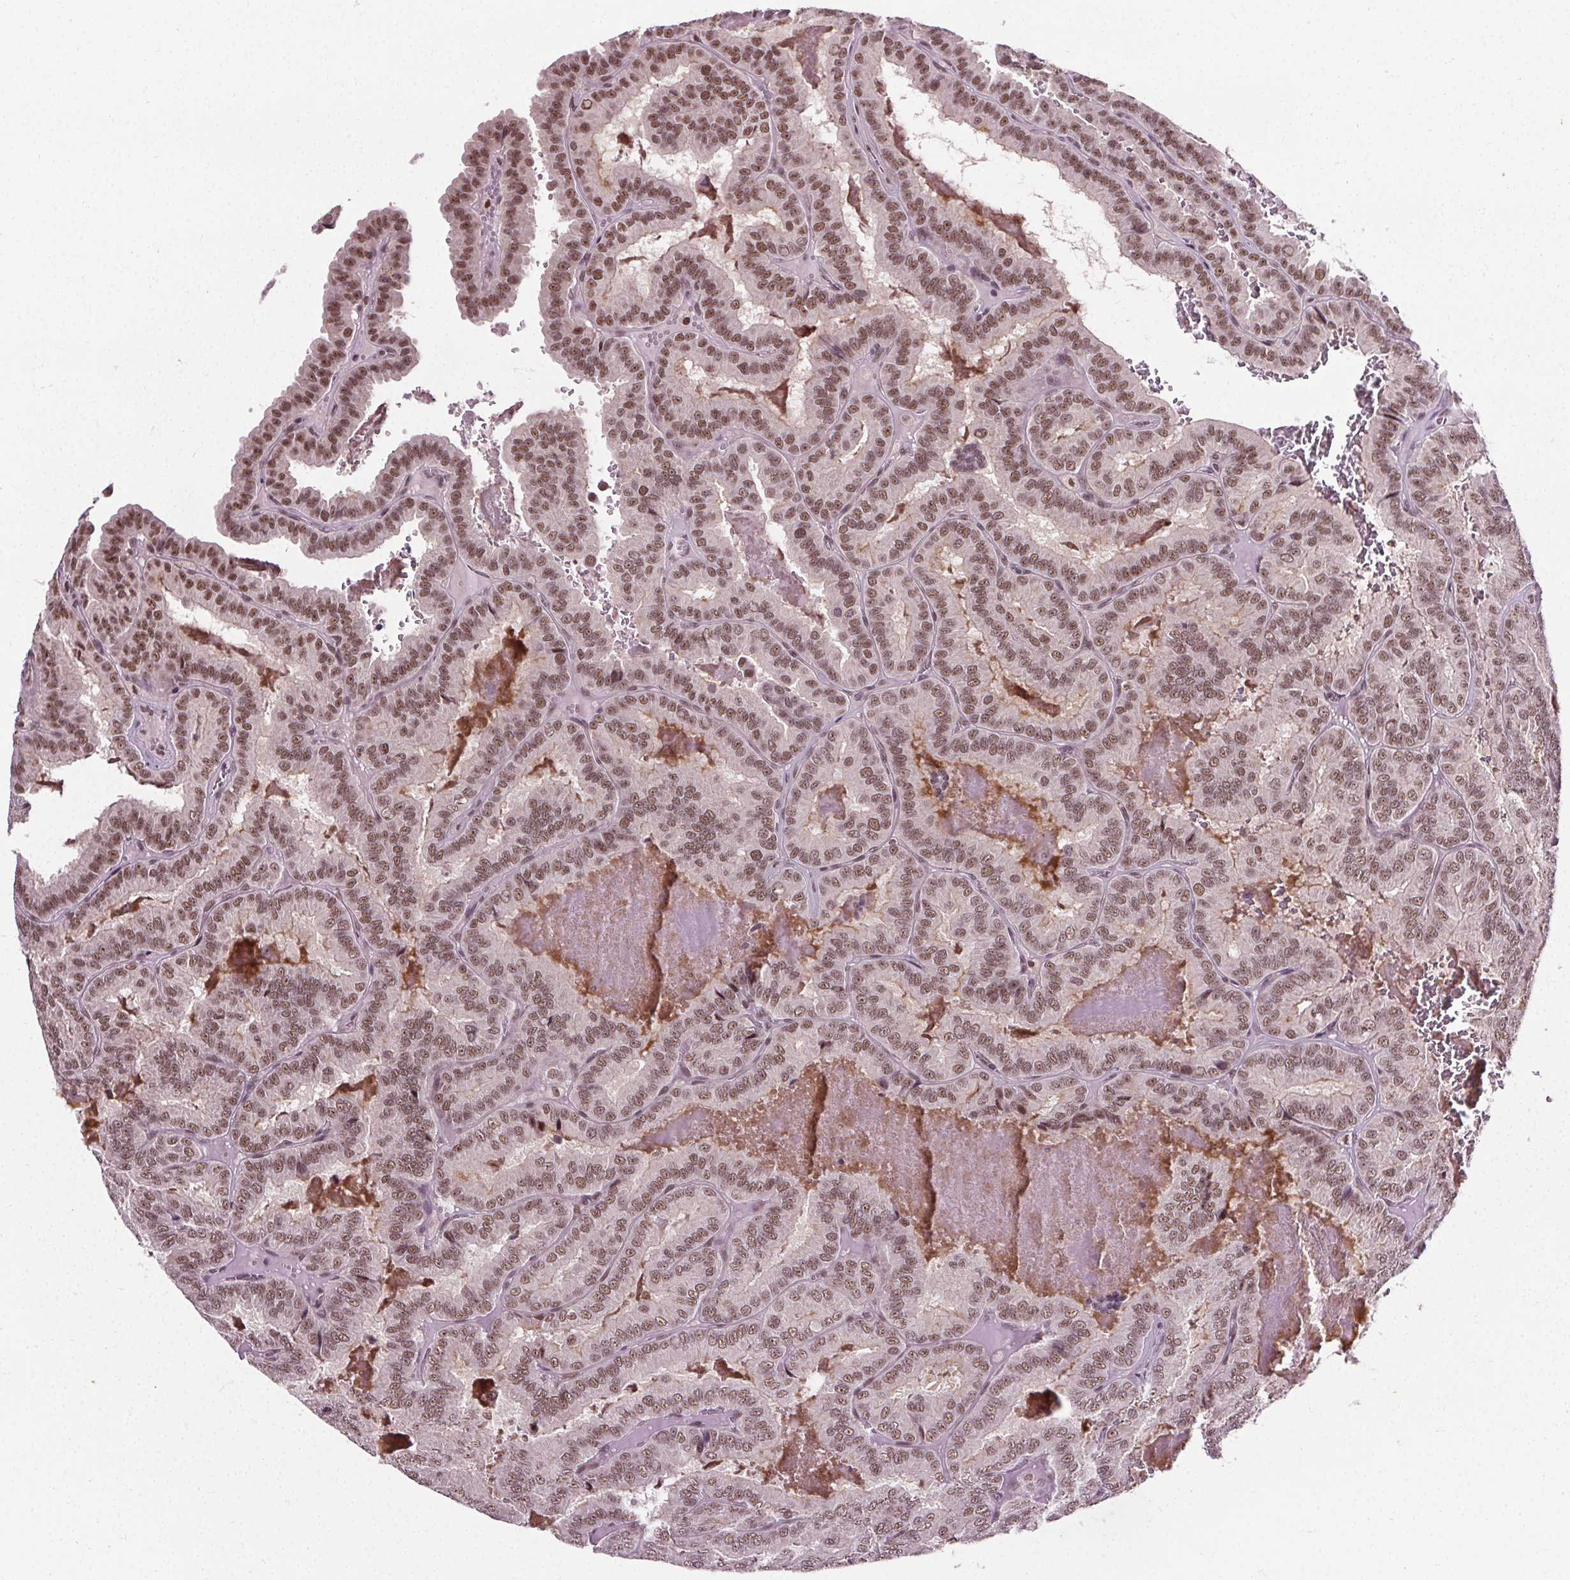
{"staining": {"intensity": "moderate", "quantity": ">75%", "location": "nuclear"}, "tissue": "thyroid cancer", "cell_type": "Tumor cells", "image_type": "cancer", "snomed": [{"axis": "morphology", "description": "Papillary adenocarcinoma, NOS"}, {"axis": "topography", "description": "Thyroid gland"}], "caption": "Brown immunohistochemical staining in human thyroid papillary adenocarcinoma exhibits moderate nuclear expression in approximately >75% of tumor cells.", "gene": "MED6", "patient": {"sex": "female", "age": 75}}